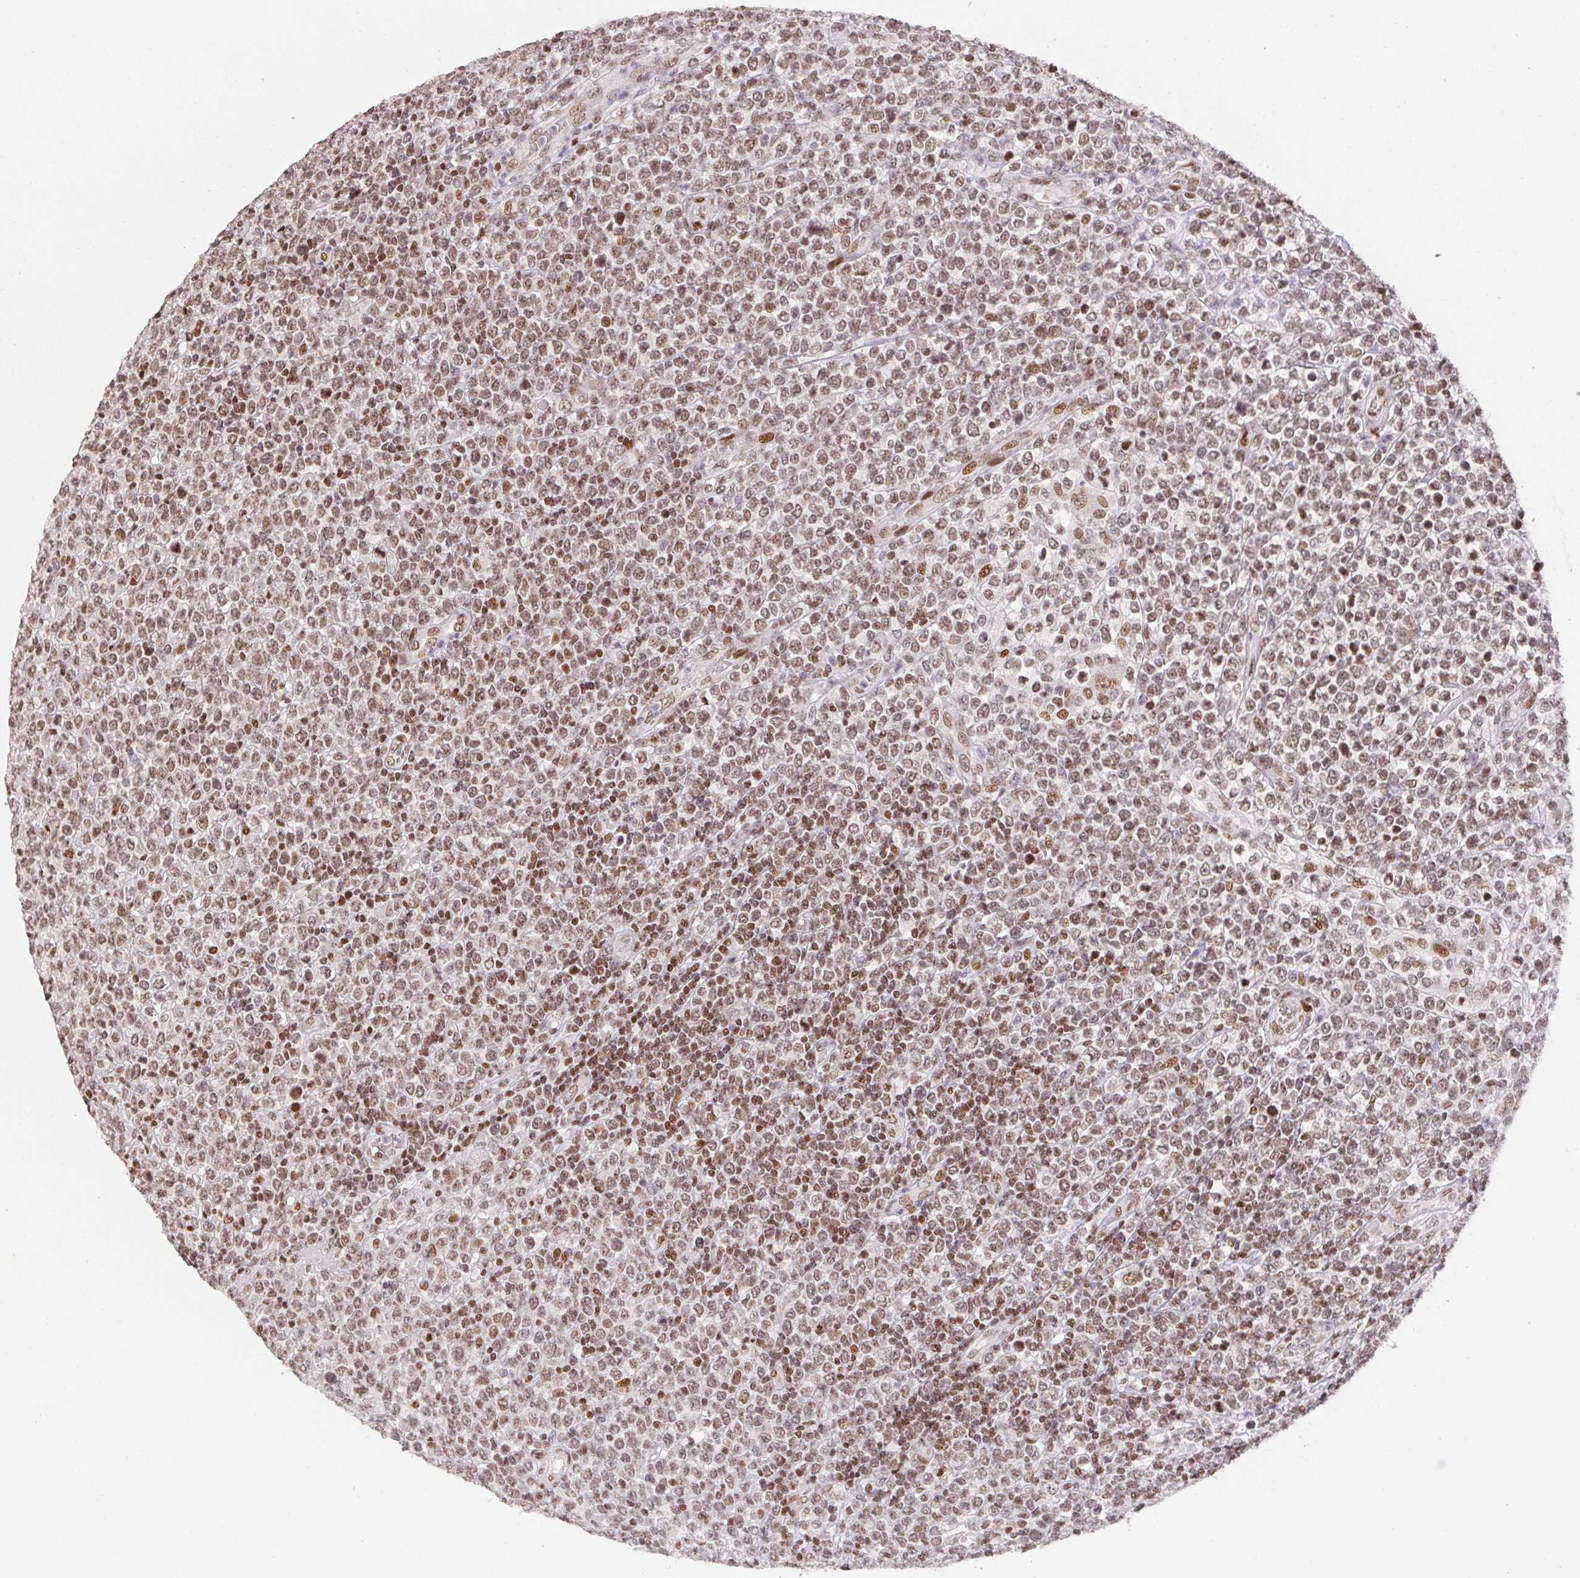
{"staining": {"intensity": "moderate", "quantity": ">75%", "location": "nuclear"}, "tissue": "lymphoma", "cell_type": "Tumor cells", "image_type": "cancer", "snomed": [{"axis": "morphology", "description": "Malignant lymphoma, non-Hodgkin's type, High grade"}, {"axis": "topography", "description": "Soft tissue"}], "caption": "There is medium levels of moderate nuclear expression in tumor cells of high-grade malignant lymphoma, non-Hodgkin's type, as demonstrated by immunohistochemical staining (brown color).", "gene": "KMT2A", "patient": {"sex": "female", "age": 56}}